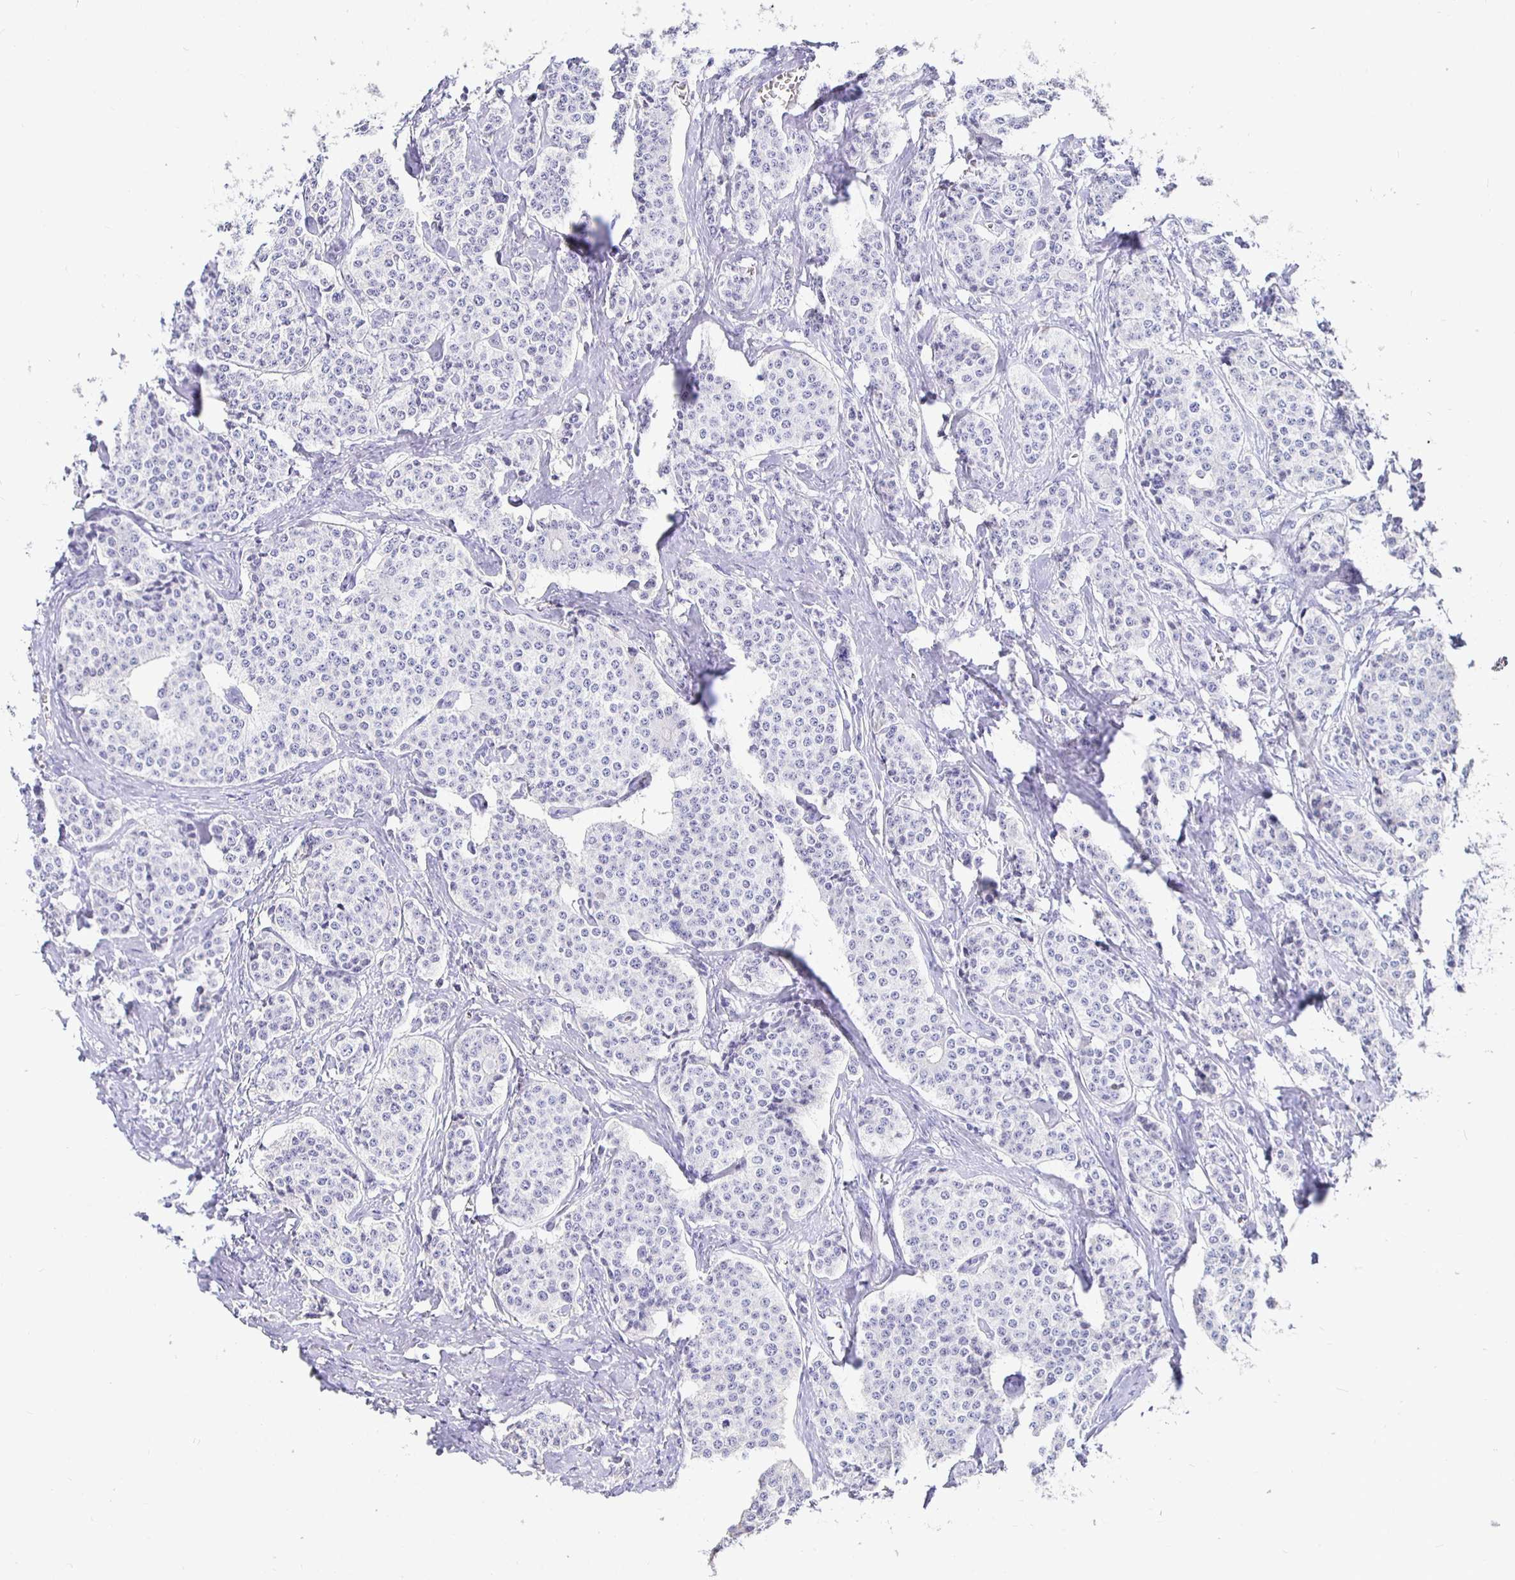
{"staining": {"intensity": "negative", "quantity": "none", "location": "none"}, "tissue": "carcinoid", "cell_type": "Tumor cells", "image_type": "cancer", "snomed": [{"axis": "morphology", "description": "Carcinoid, malignant, NOS"}, {"axis": "topography", "description": "Small intestine"}], "caption": "High magnification brightfield microscopy of carcinoid stained with DAB (brown) and counterstained with hematoxylin (blue): tumor cells show no significant expression.", "gene": "UMOD", "patient": {"sex": "female", "age": 64}}